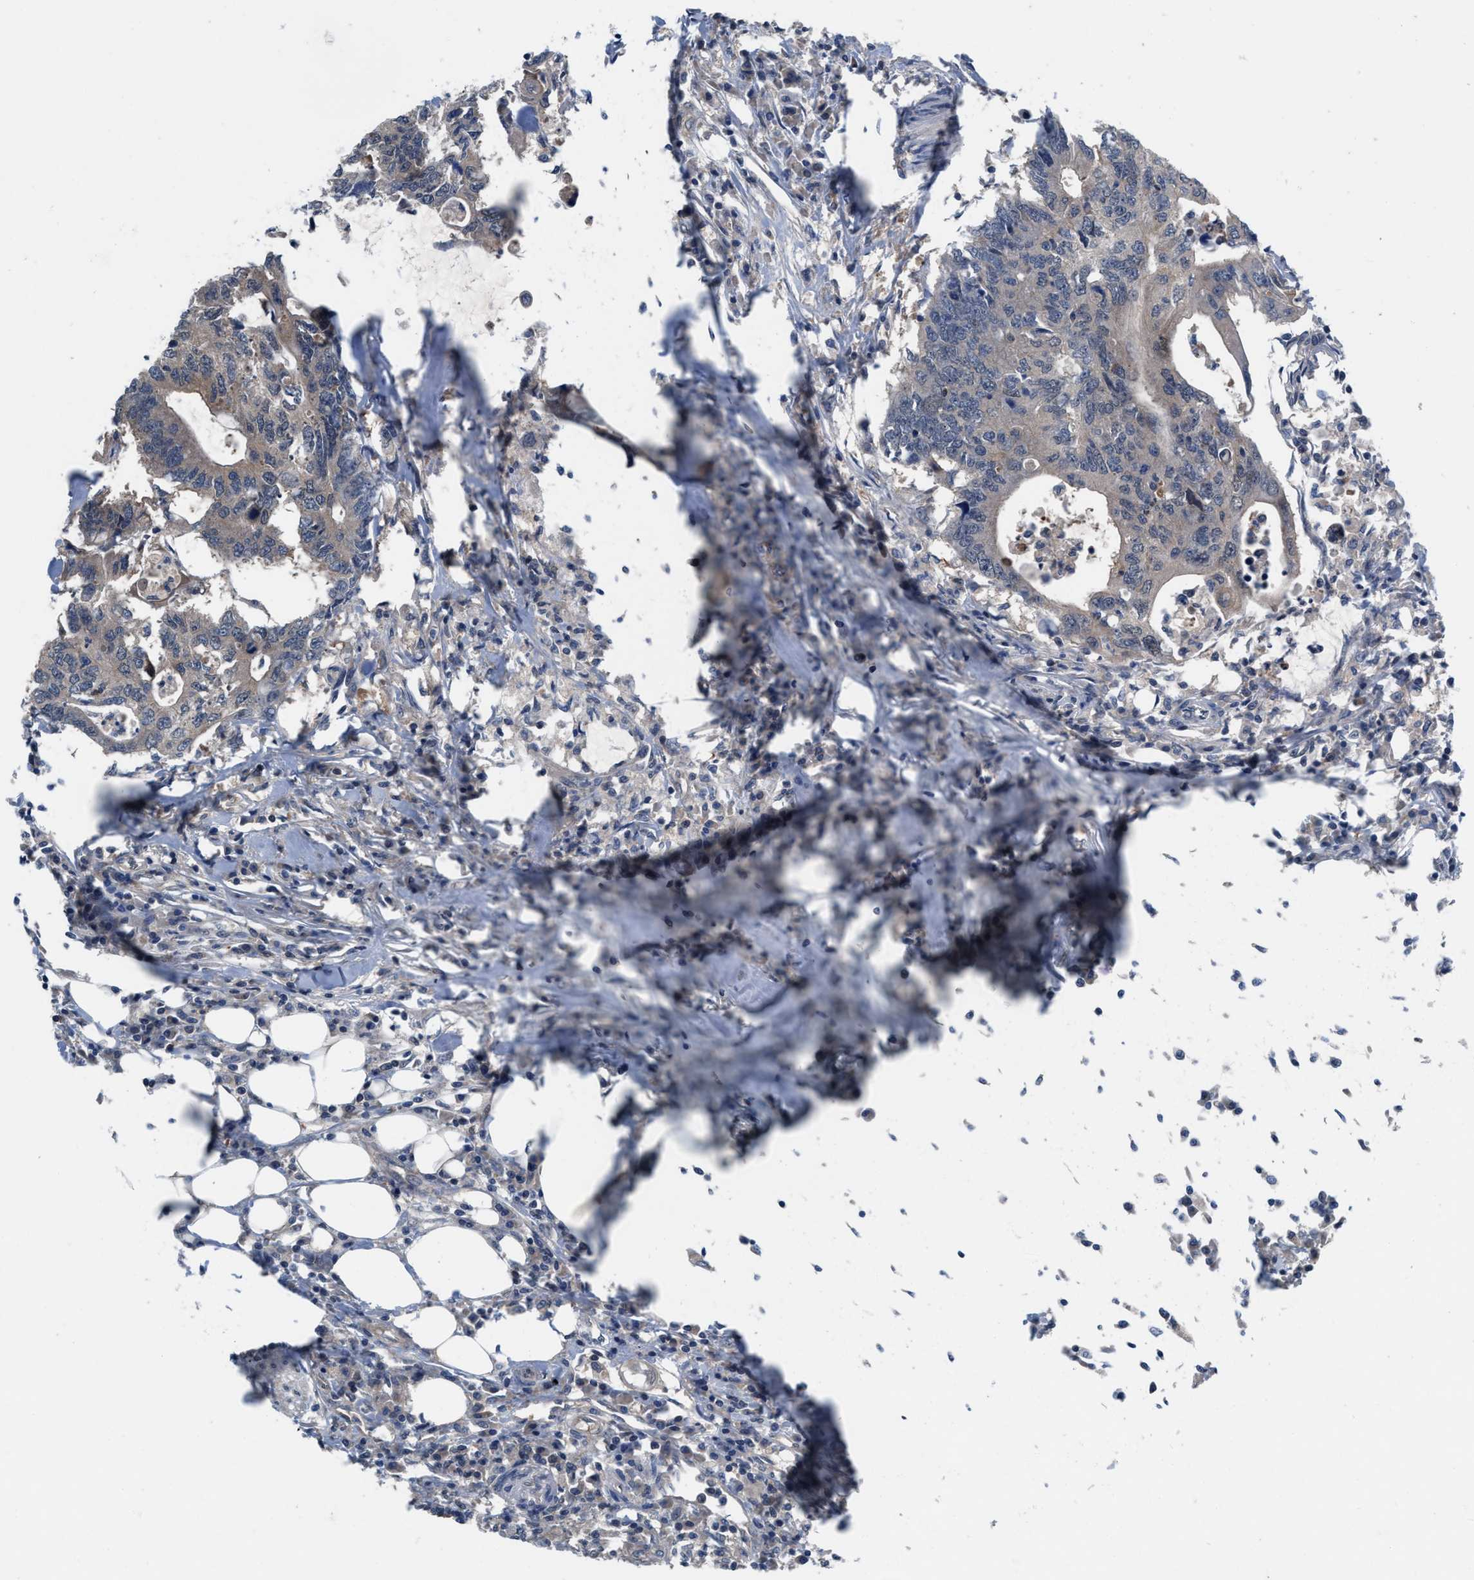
{"staining": {"intensity": "weak", "quantity": "<25%", "location": "cytoplasmic/membranous"}, "tissue": "colorectal cancer", "cell_type": "Tumor cells", "image_type": "cancer", "snomed": [{"axis": "morphology", "description": "Adenocarcinoma, NOS"}, {"axis": "topography", "description": "Colon"}], "caption": "The image reveals no significant staining in tumor cells of adenocarcinoma (colorectal). (Brightfield microscopy of DAB IHC at high magnification).", "gene": "NUDT5", "patient": {"sex": "male", "age": 71}}